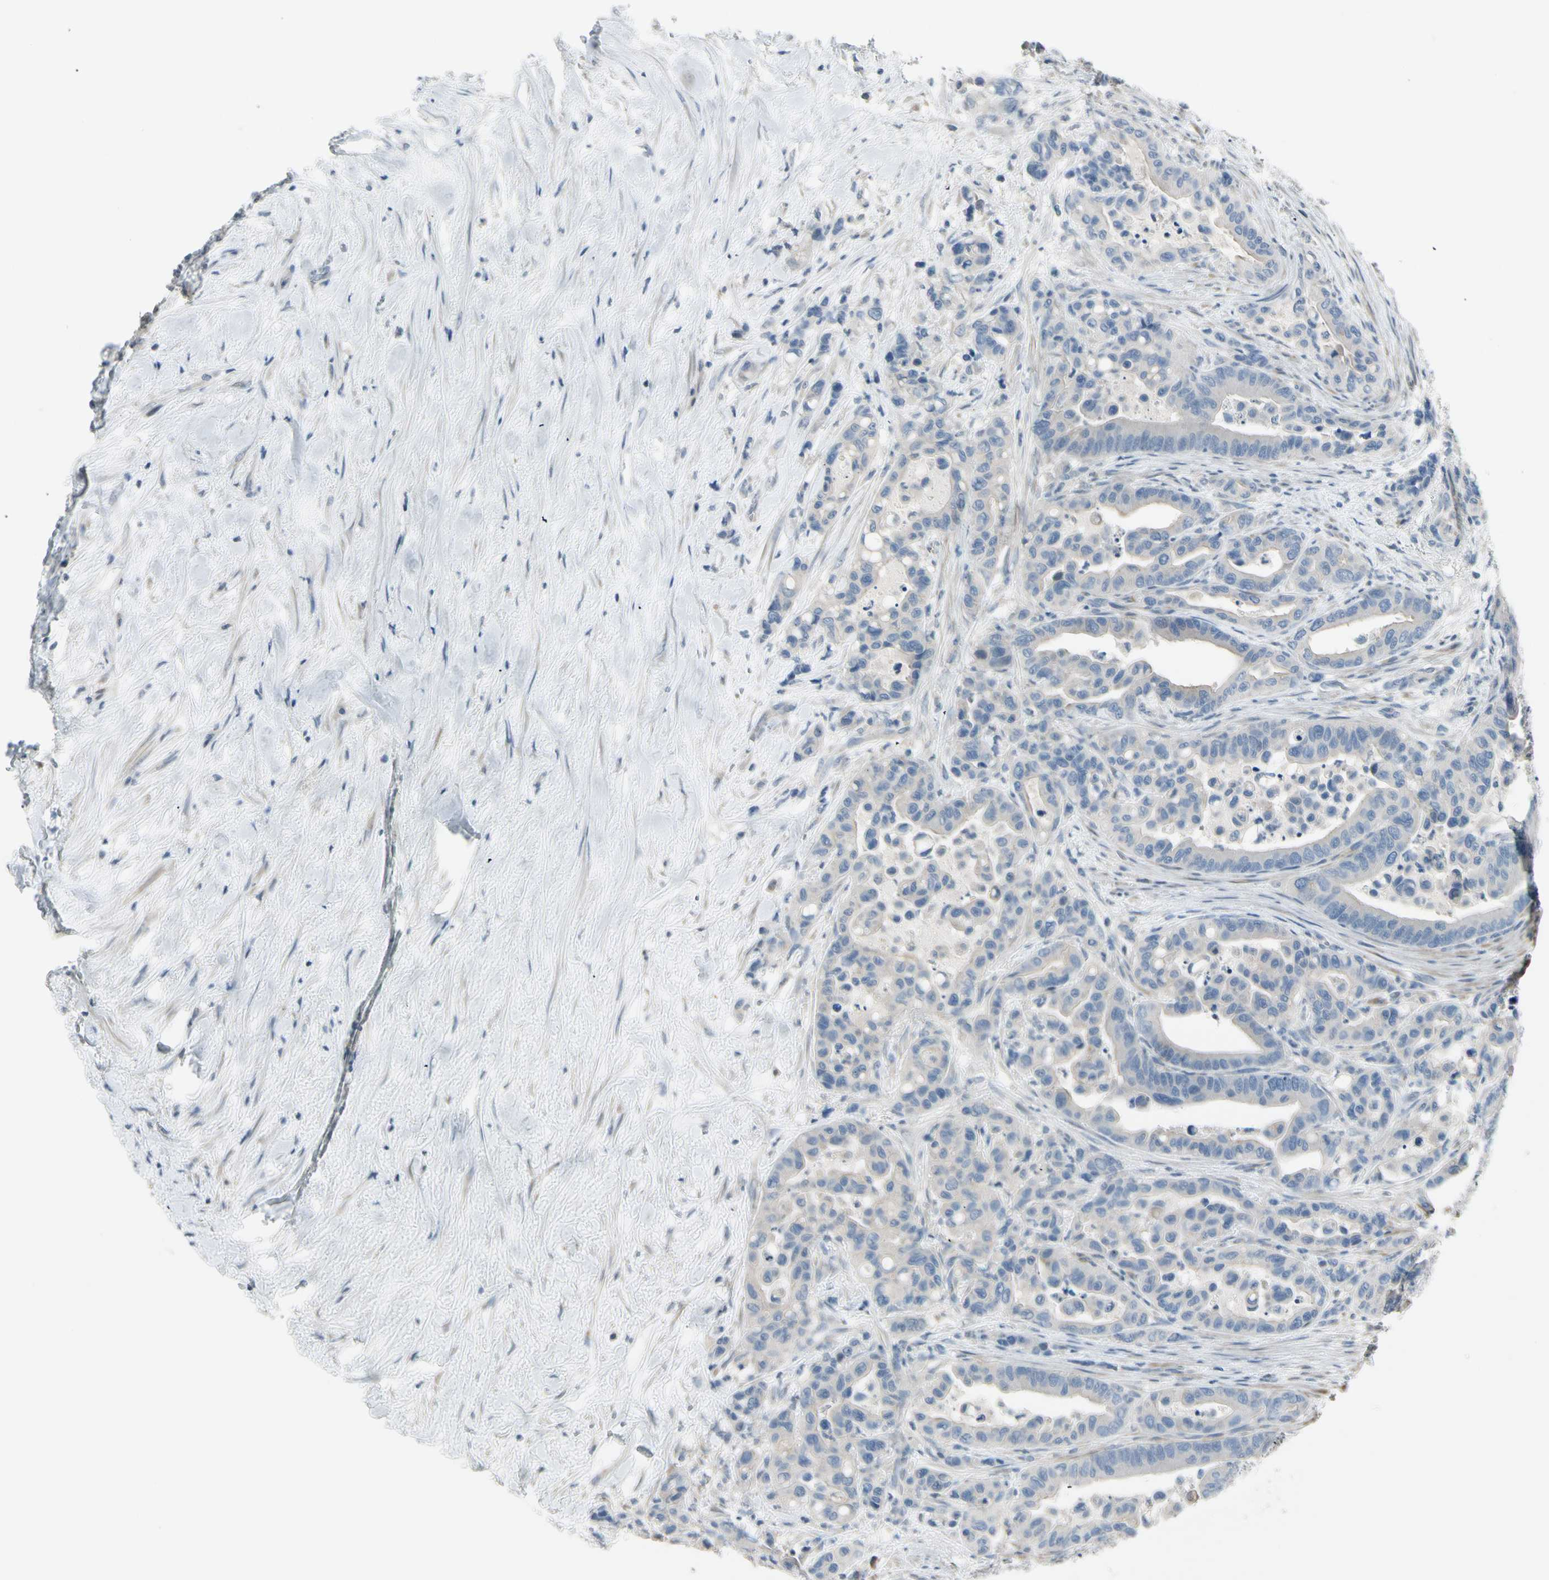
{"staining": {"intensity": "negative", "quantity": "none", "location": "none"}, "tissue": "colorectal cancer", "cell_type": "Tumor cells", "image_type": "cancer", "snomed": [{"axis": "morphology", "description": "Normal tissue, NOS"}, {"axis": "morphology", "description": "Adenocarcinoma, NOS"}, {"axis": "topography", "description": "Colon"}], "caption": "Immunohistochemistry of adenocarcinoma (colorectal) shows no expression in tumor cells.", "gene": "CYP2E1", "patient": {"sex": "male", "age": 82}}